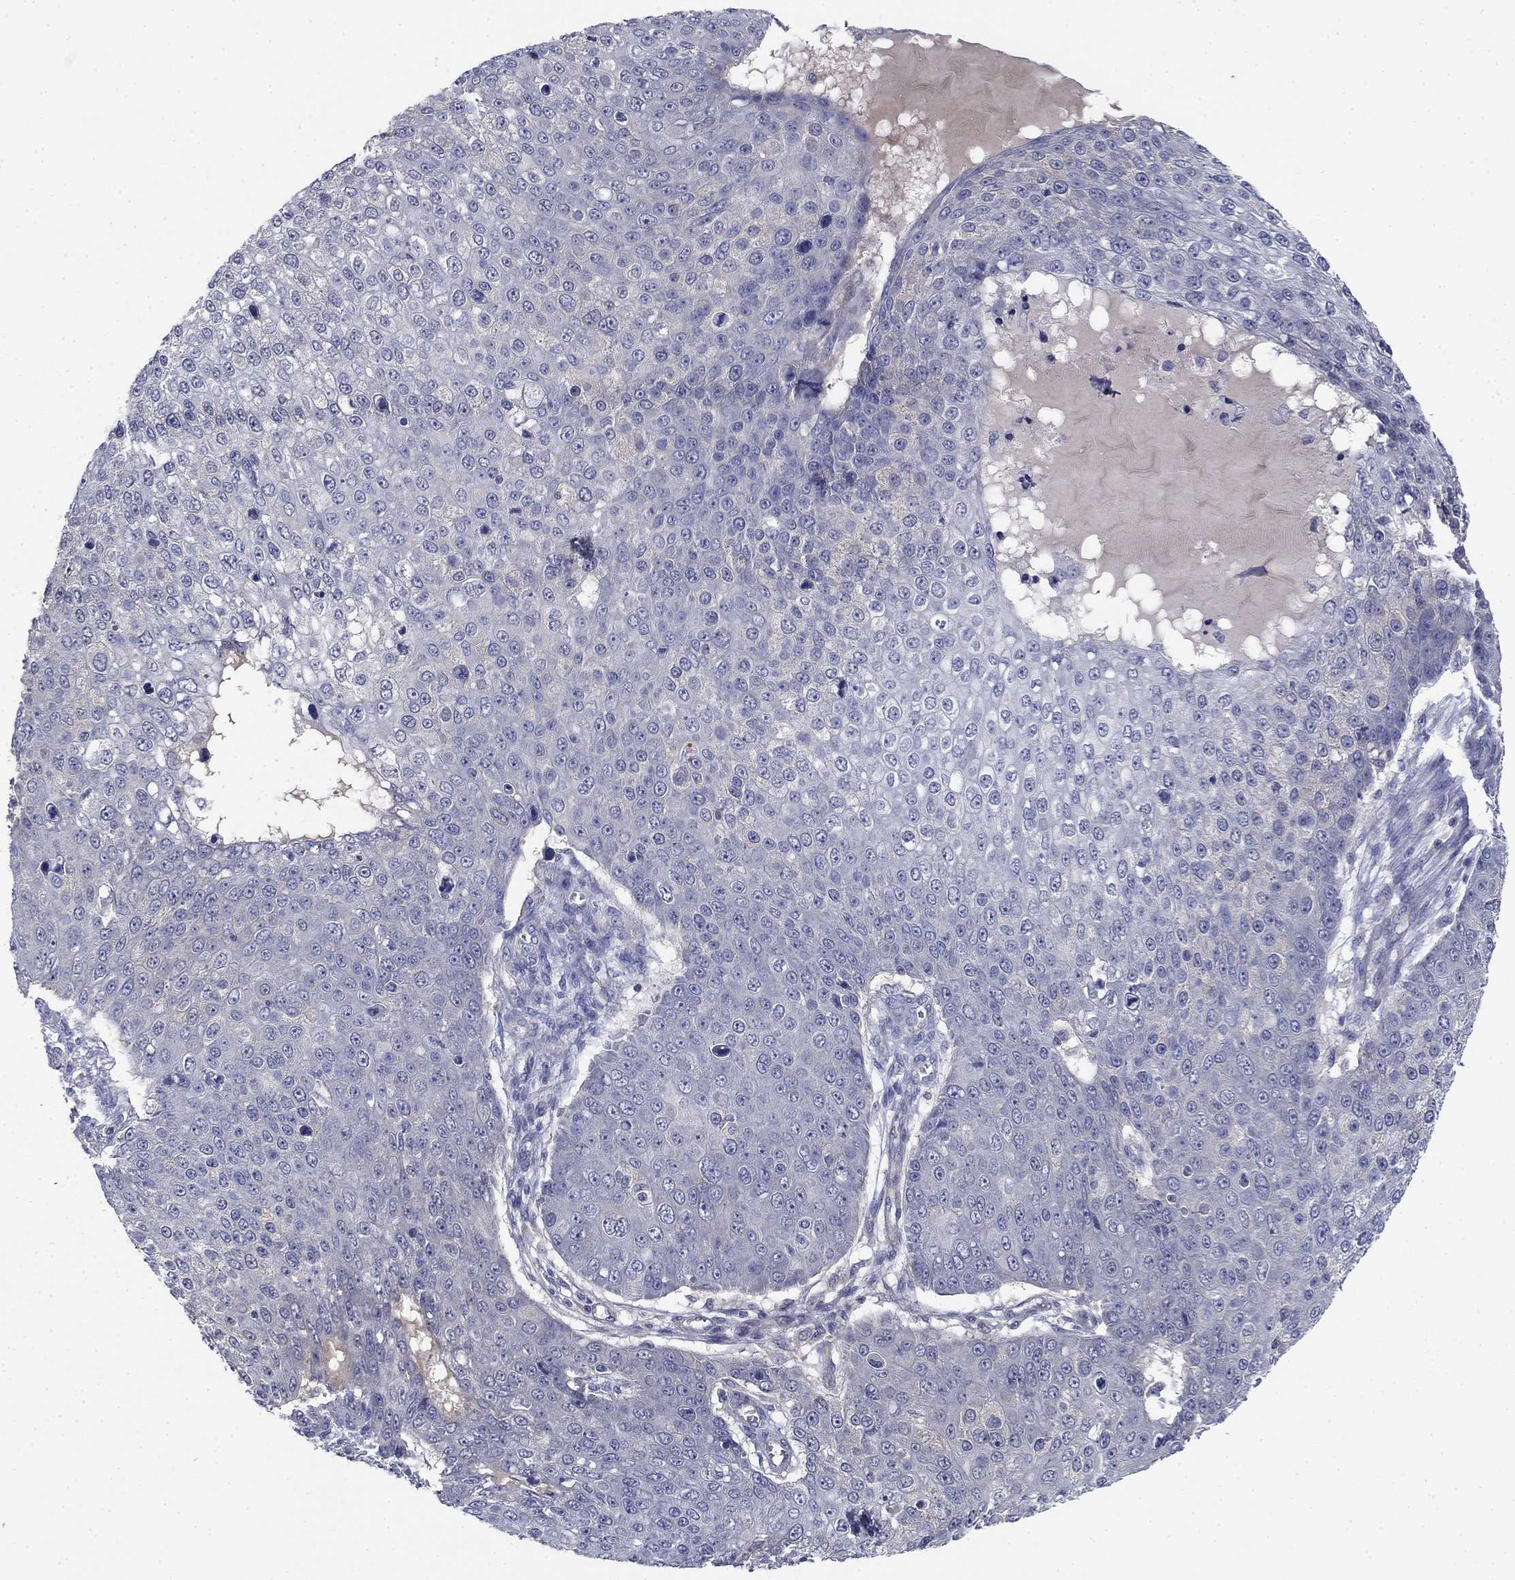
{"staining": {"intensity": "negative", "quantity": "none", "location": "none"}, "tissue": "skin cancer", "cell_type": "Tumor cells", "image_type": "cancer", "snomed": [{"axis": "morphology", "description": "Squamous cell carcinoma, NOS"}, {"axis": "topography", "description": "Skin"}], "caption": "This histopathology image is of skin cancer (squamous cell carcinoma) stained with immunohistochemistry (IHC) to label a protein in brown with the nuclei are counter-stained blue. There is no staining in tumor cells. (DAB immunohistochemistry (IHC) with hematoxylin counter stain).", "gene": "GRK7", "patient": {"sex": "male", "age": 71}}